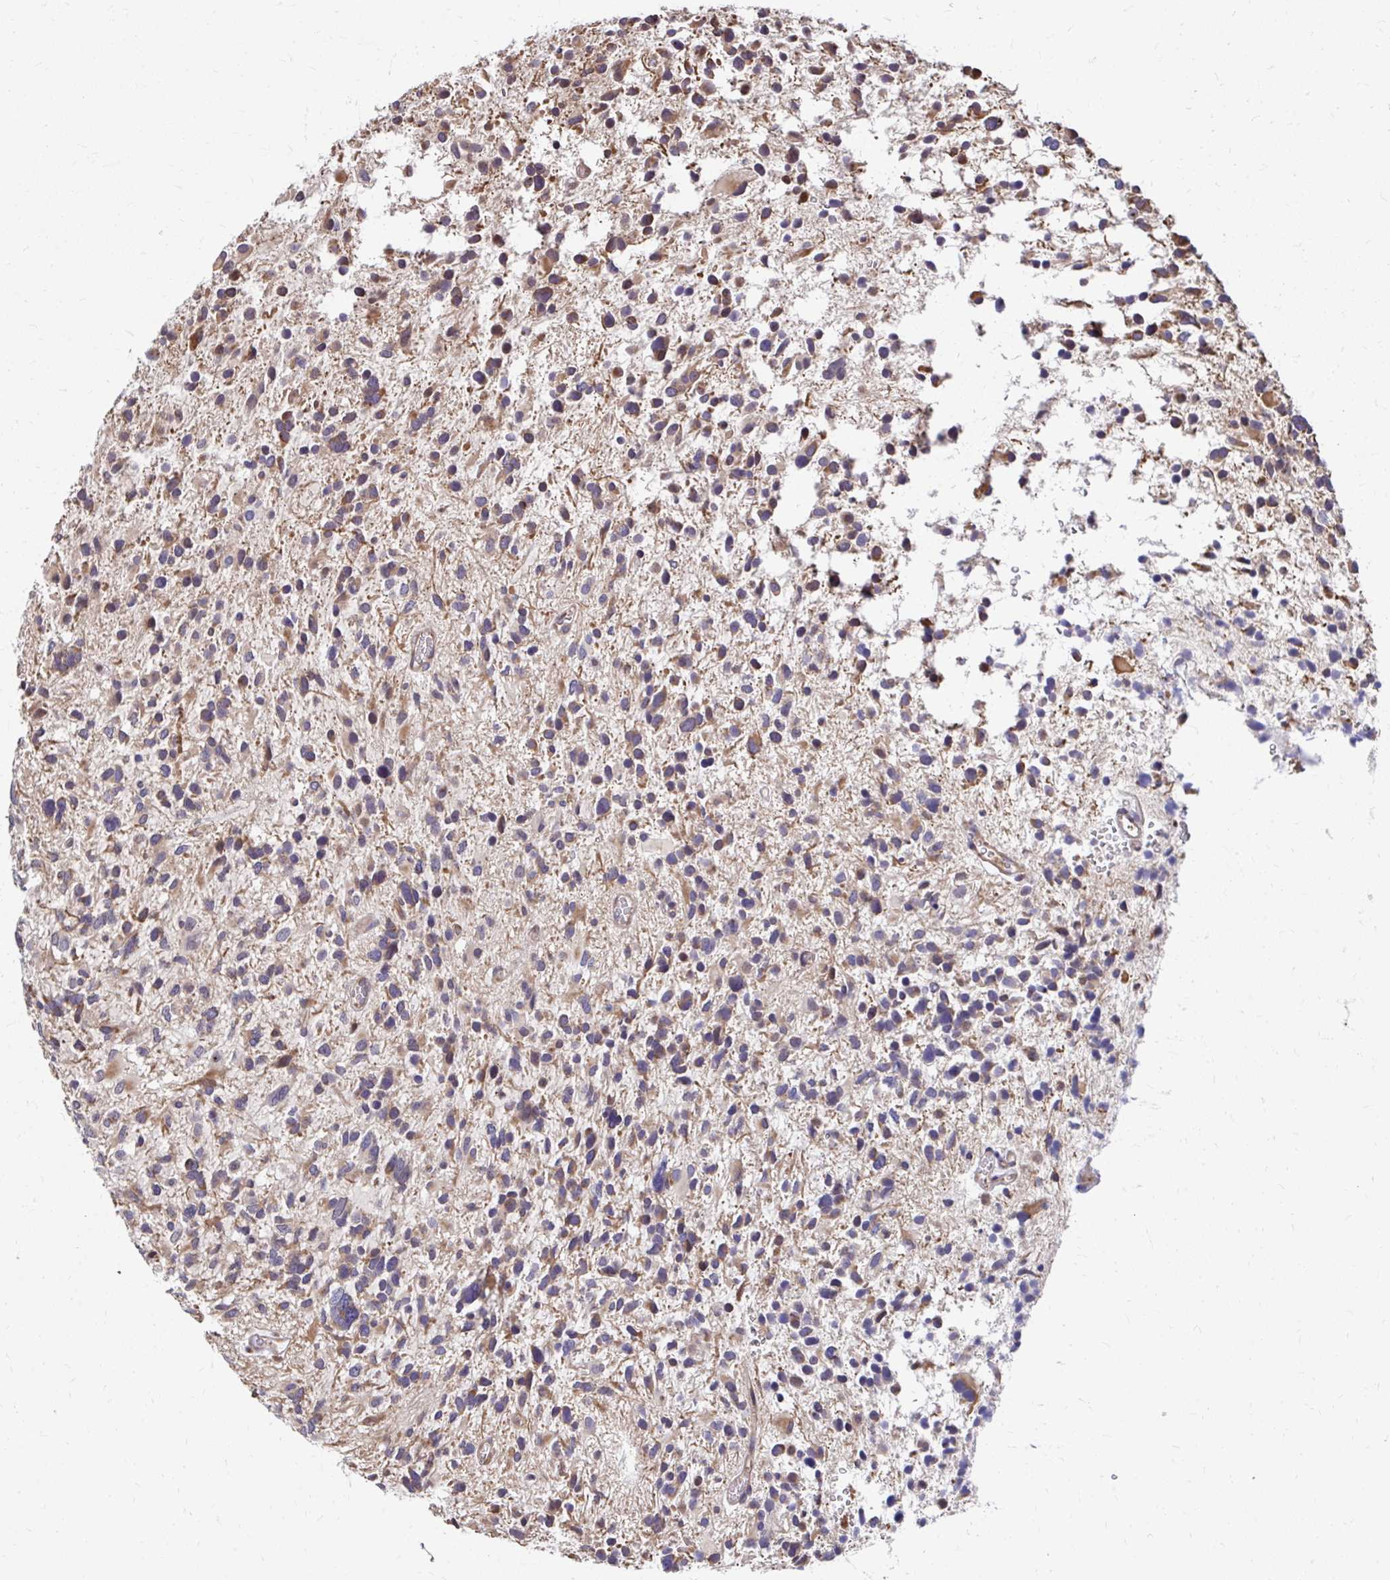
{"staining": {"intensity": "moderate", "quantity": "25%-75%", "location": "cytoplasmic/membranous"}, "tissue": "glioma", "cell_type": "Tumor cells", "image_type": "cancer", "snomed": [{"axis": "morphology", "description": "Glioma, malignant, High grade"}, {"axis": "topography", "description": "Brain"}], "caption": "Immunohistochemical staining of malignant glioma (high-grade) exhibits moderate cytoplasmic/membranous protein expression in approximately 25%-75% of tumor cells. (Stains: DAB (3,3'-diaminobenzidine) in brown, nuclei in blue, Microscopy: brightfield microscopy at high magnification).", "gene": "ZNF778", "patient": {"sex": "female", "age": 11}}